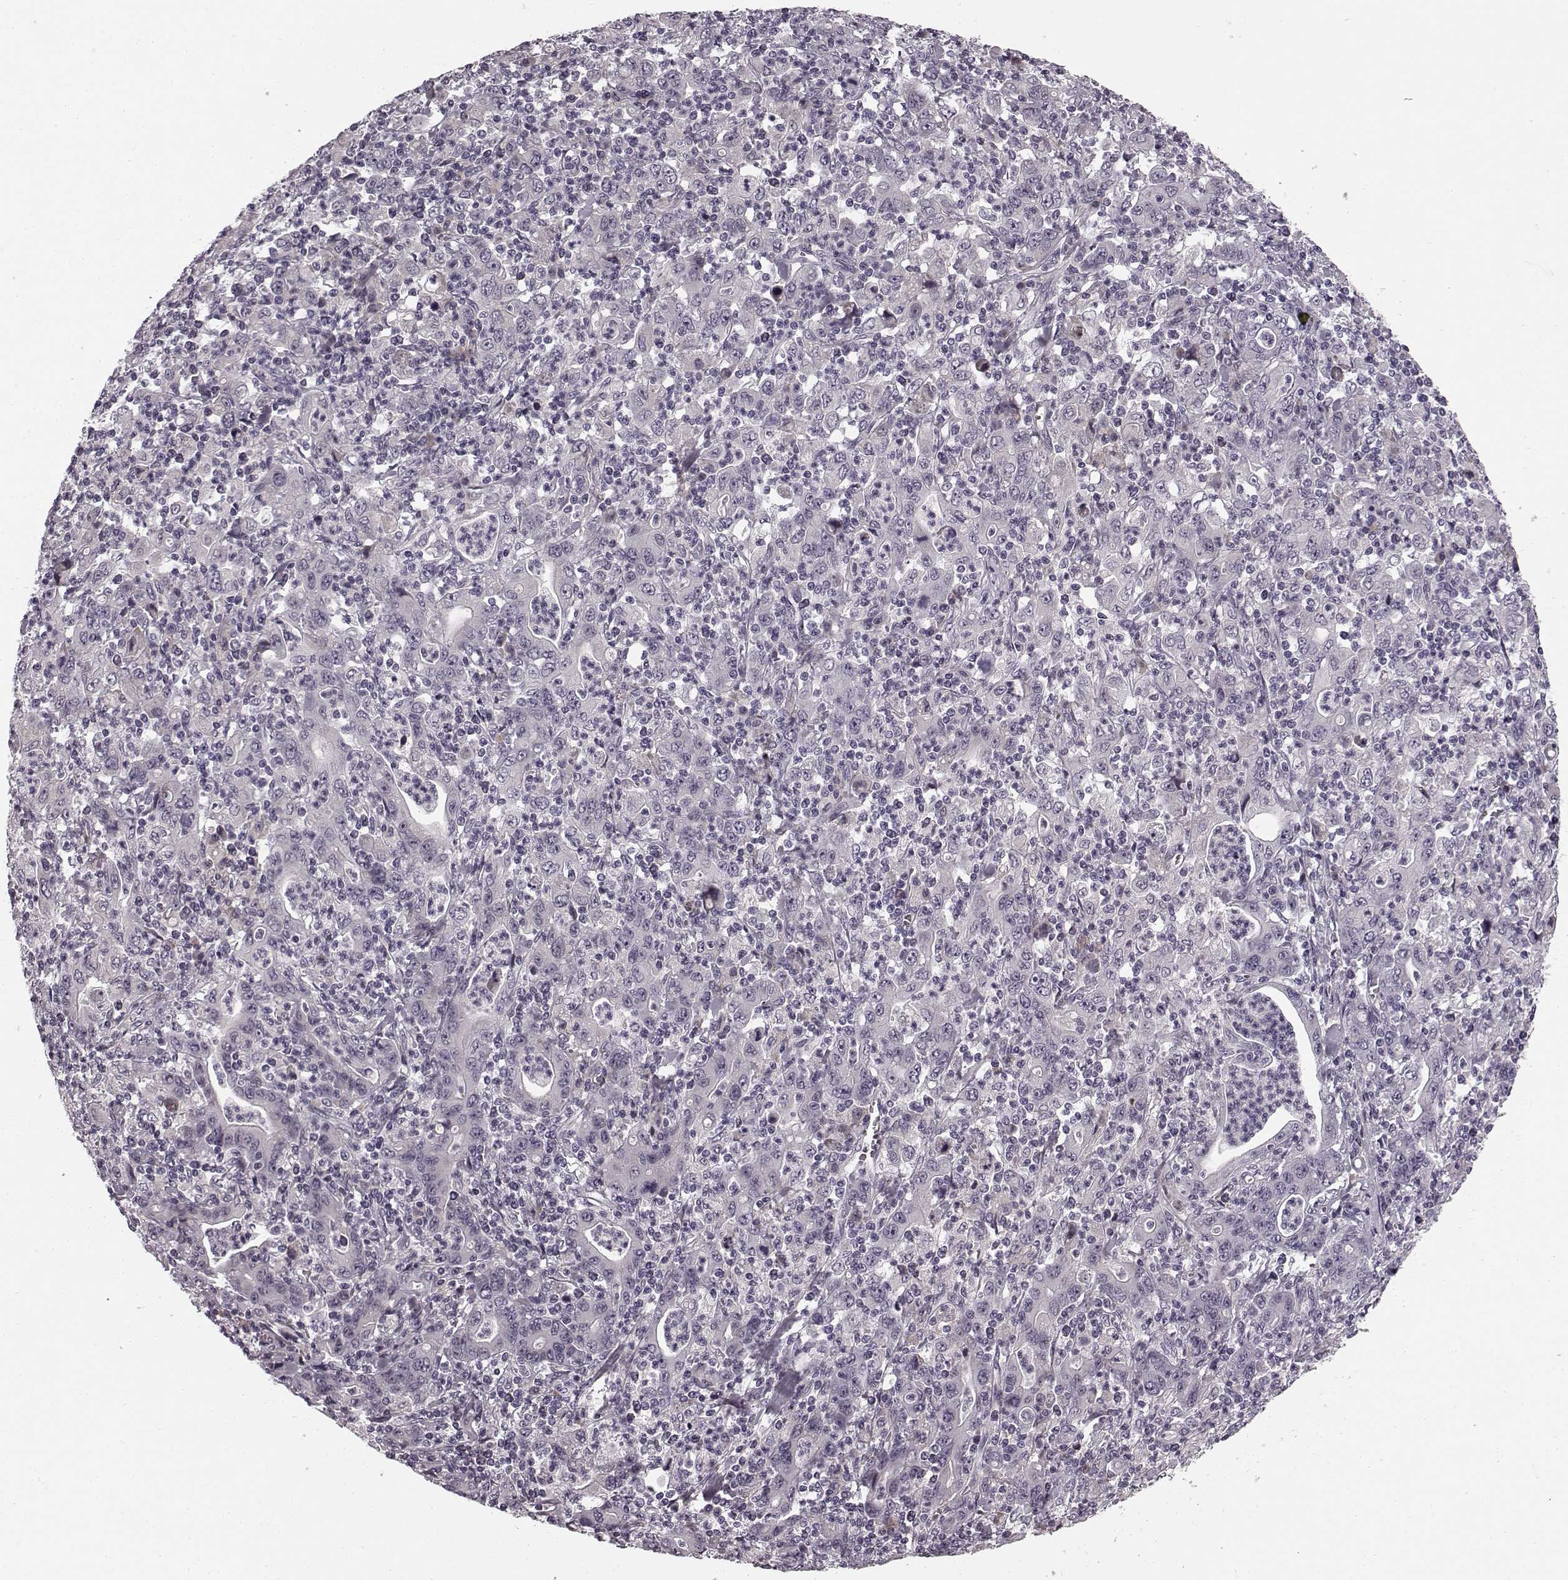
{"staining": {"intensity": "negative", "quantity": "none", "location": "none"}, "tissue": "stomach cancer", "cell_type": "Tumor cells", "image_type": "cancer", "snomed": [{"axis": "morphology", "description": "Adenocarcinoma, NOS"}, {"axis": "topography", "description": "Stomach, upper"}], "caption": "Histopathology image shows no protein staining in tumor cells of stomach cancer tissue. (Immunohistochemistry, brightfield microscopy, high magnification).", "gene": "FAM234B", "patient": {"sex": "male", "age": 69}}